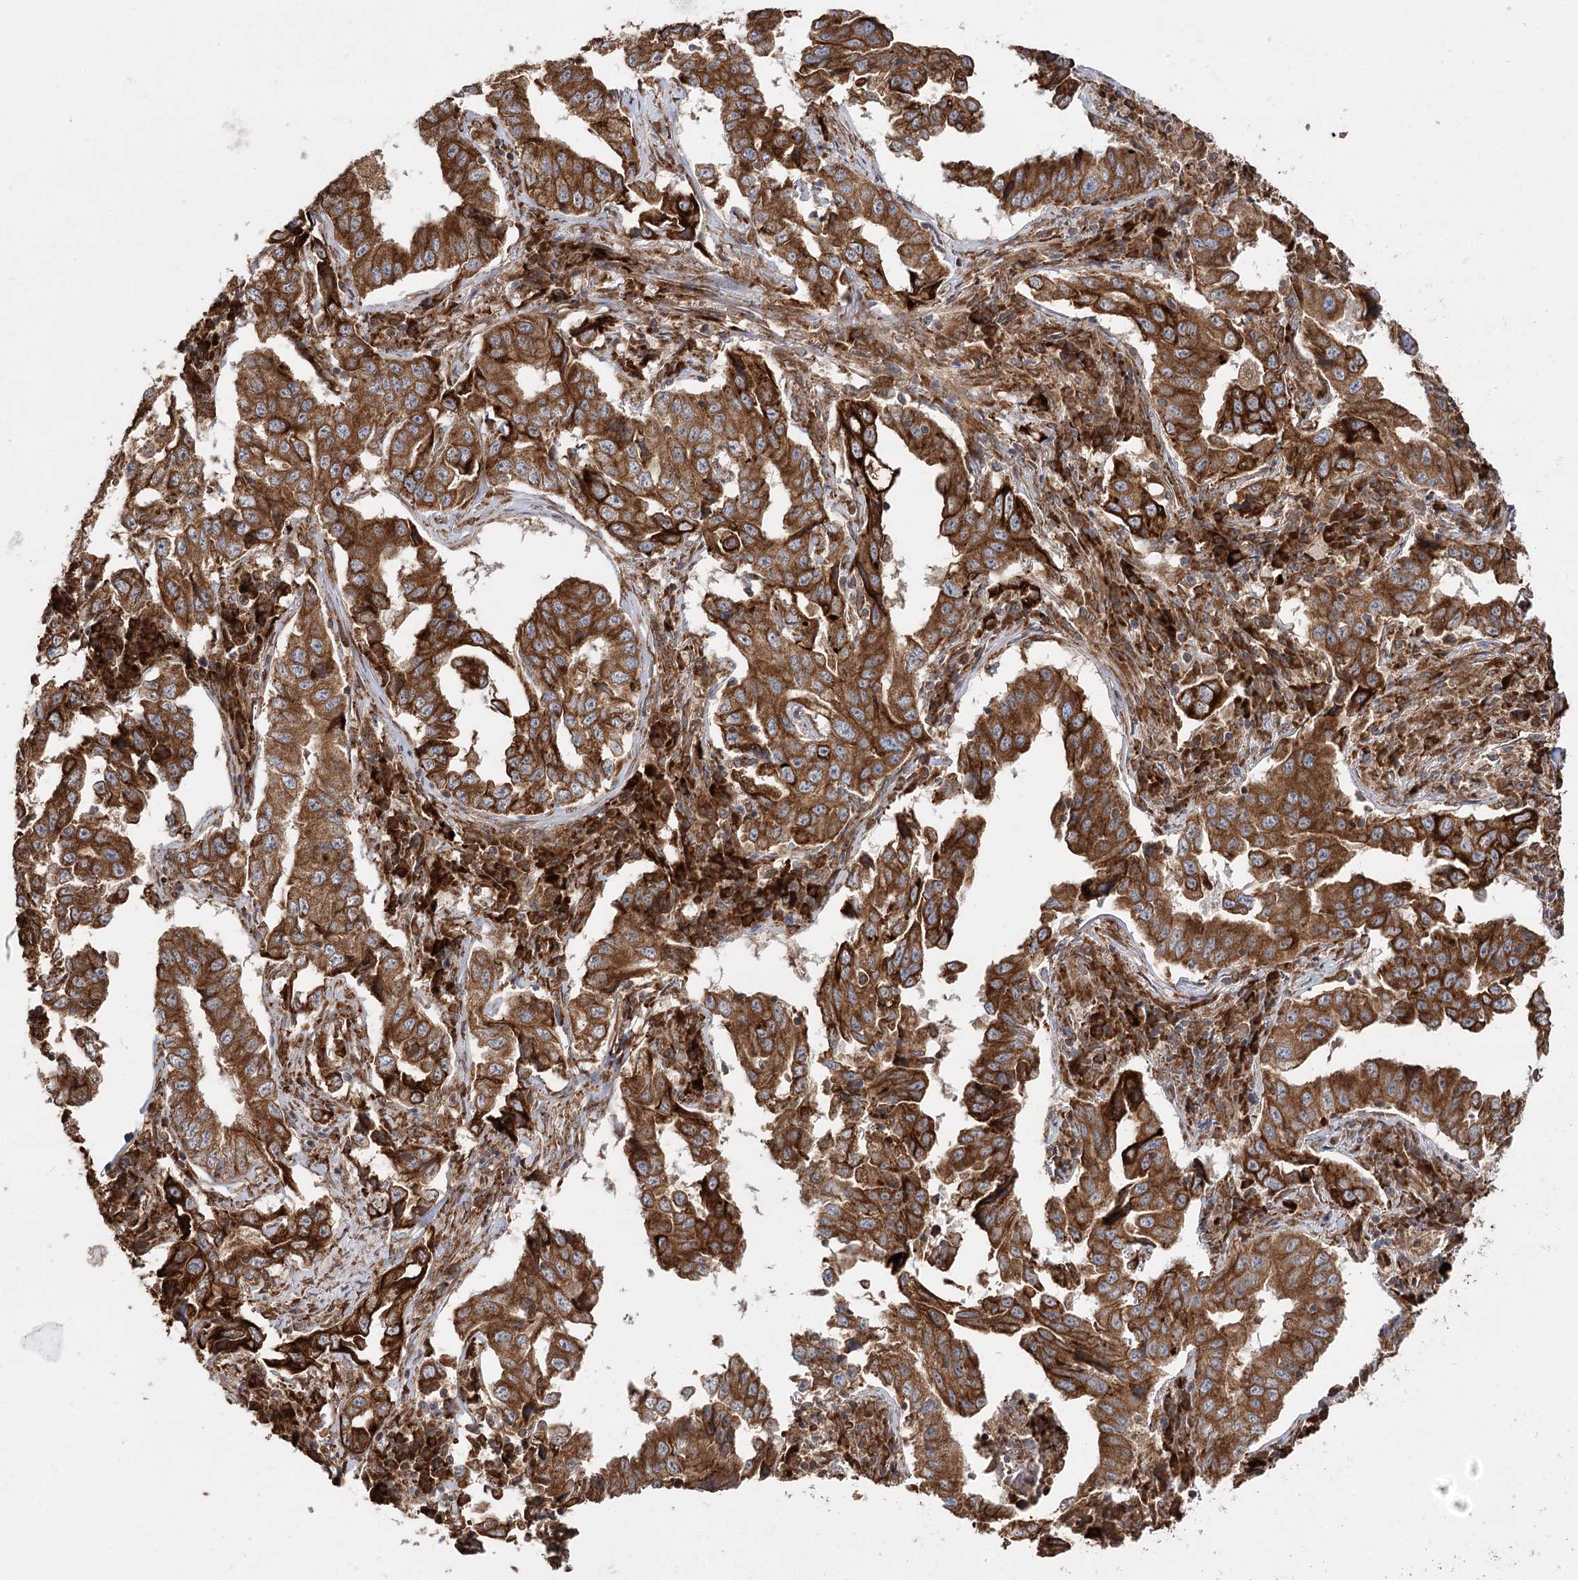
{"staining": {"intensity": "strong", "quantity": ">75%", "location": "cytoplasmic/membranous"}, "tissue": "lung cancer", "cell_type": "Tumor cells", "image_type": "cancer", "snomed": [{"axis": "morphology", "description": "Adenocarcinoma, NOS"}, {"axis": "topography", "description": "Lung"}], "caption": "Lung cancer (adenocarcinoma) stained with DAB IHC demonstrates high levels of strong cytoplasmic/membranous positivity in about >75% of tumor cells. The staining was performed using DAB, with brown indicating positive protein expression. Nuclei are stained blue with hematoxylin.", "gene": "DNAJB14", "patient": {"sex": "female", "age": 51}}